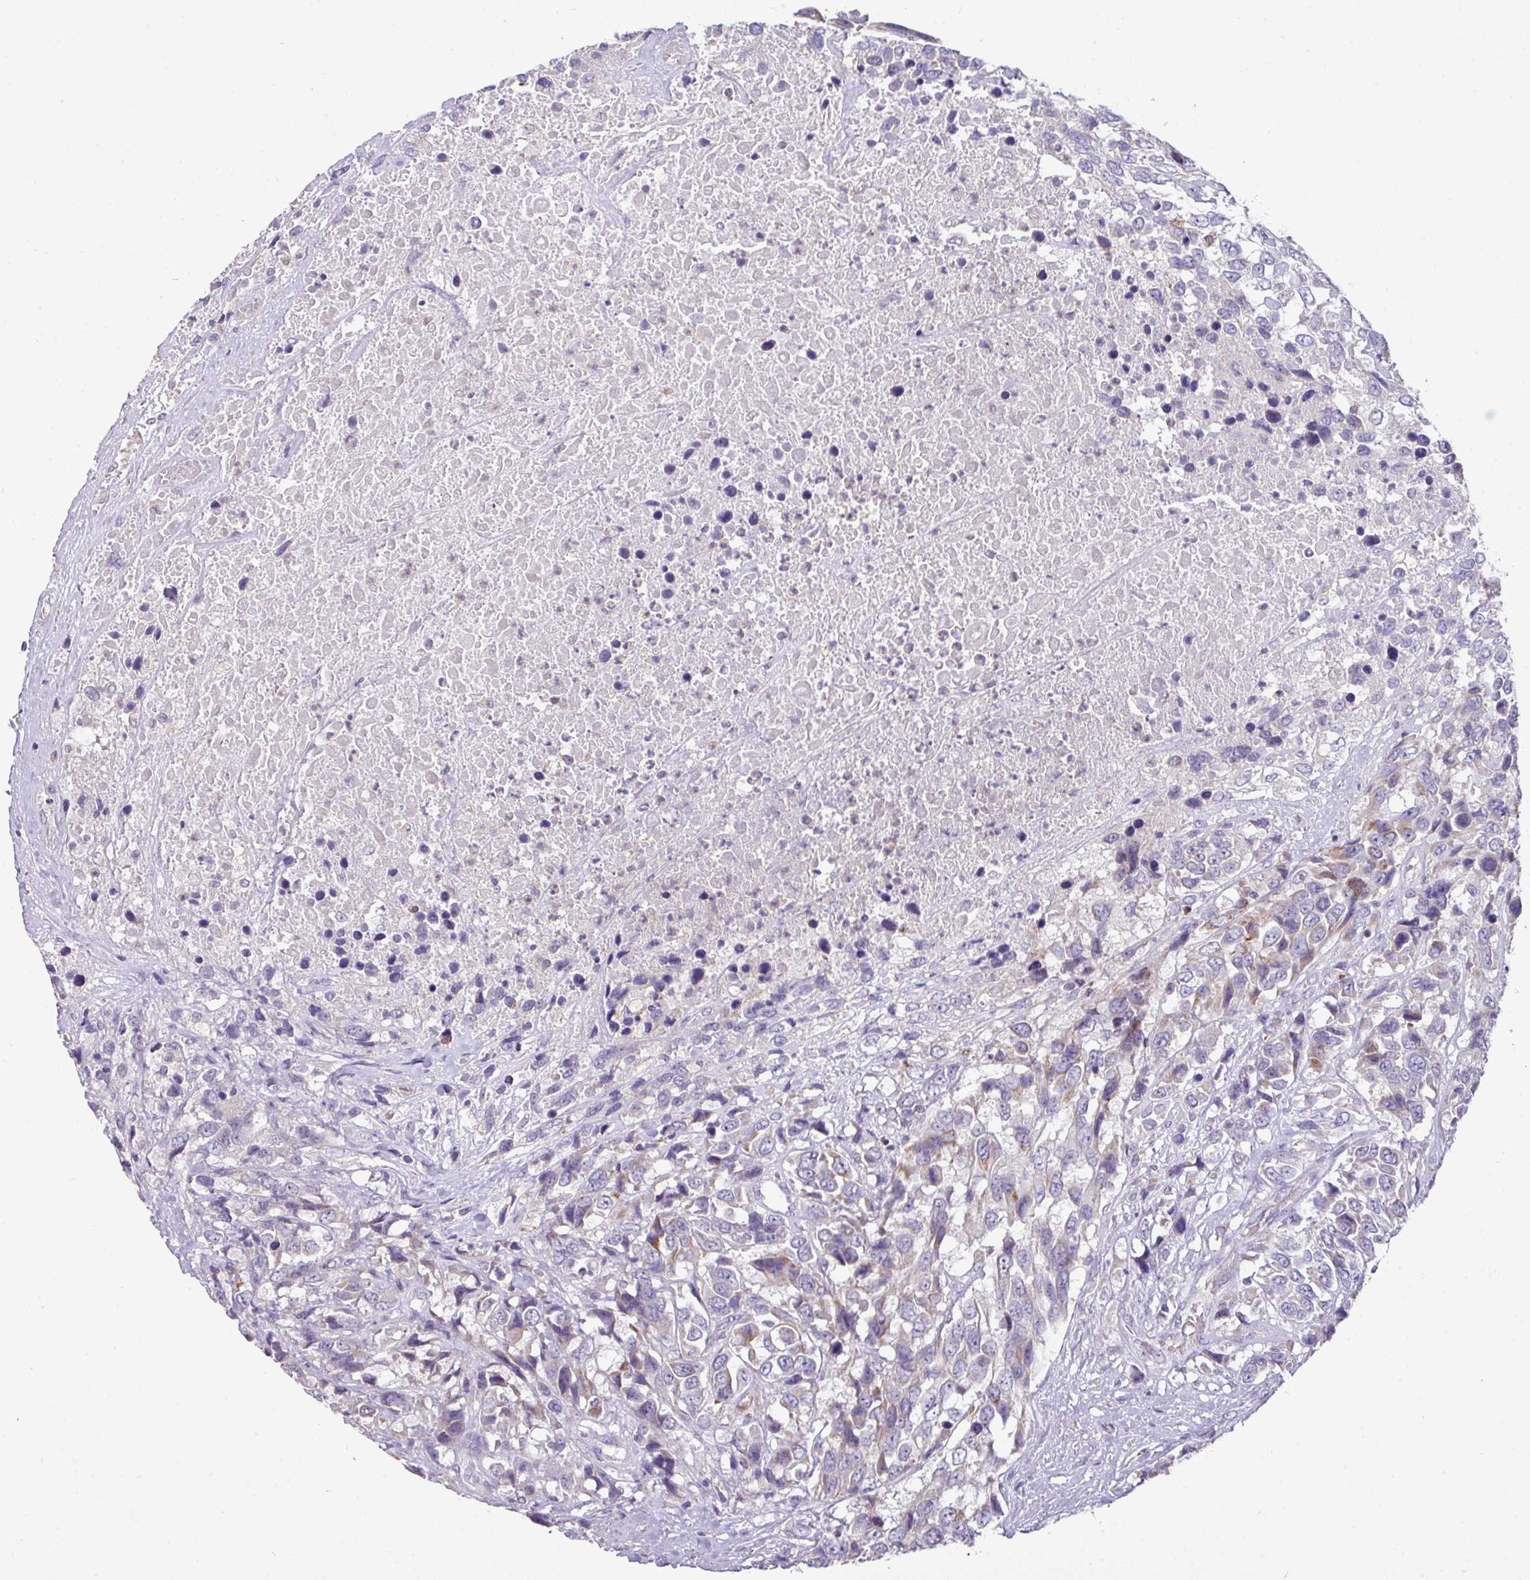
{"staining": {"intensity": "weak", "quantity": "<25%", "location": "cytoplasmic/membranous"}, "tissue": "urothelial cancer", "cell_type": "Tumor cells", "image_type": "cancer", "snomed": [{"axis": "morphology", "description": "Urothelial carcinoma, High grade"}, {"axis": "topography", "description": "Urinary bladder"}], "caption": "A photomicrograph of human urothelial cancer is negative for staining in tumor cells.", "gene": "TRAPPC1", "patient": {"sex": "female", "age": 70}}